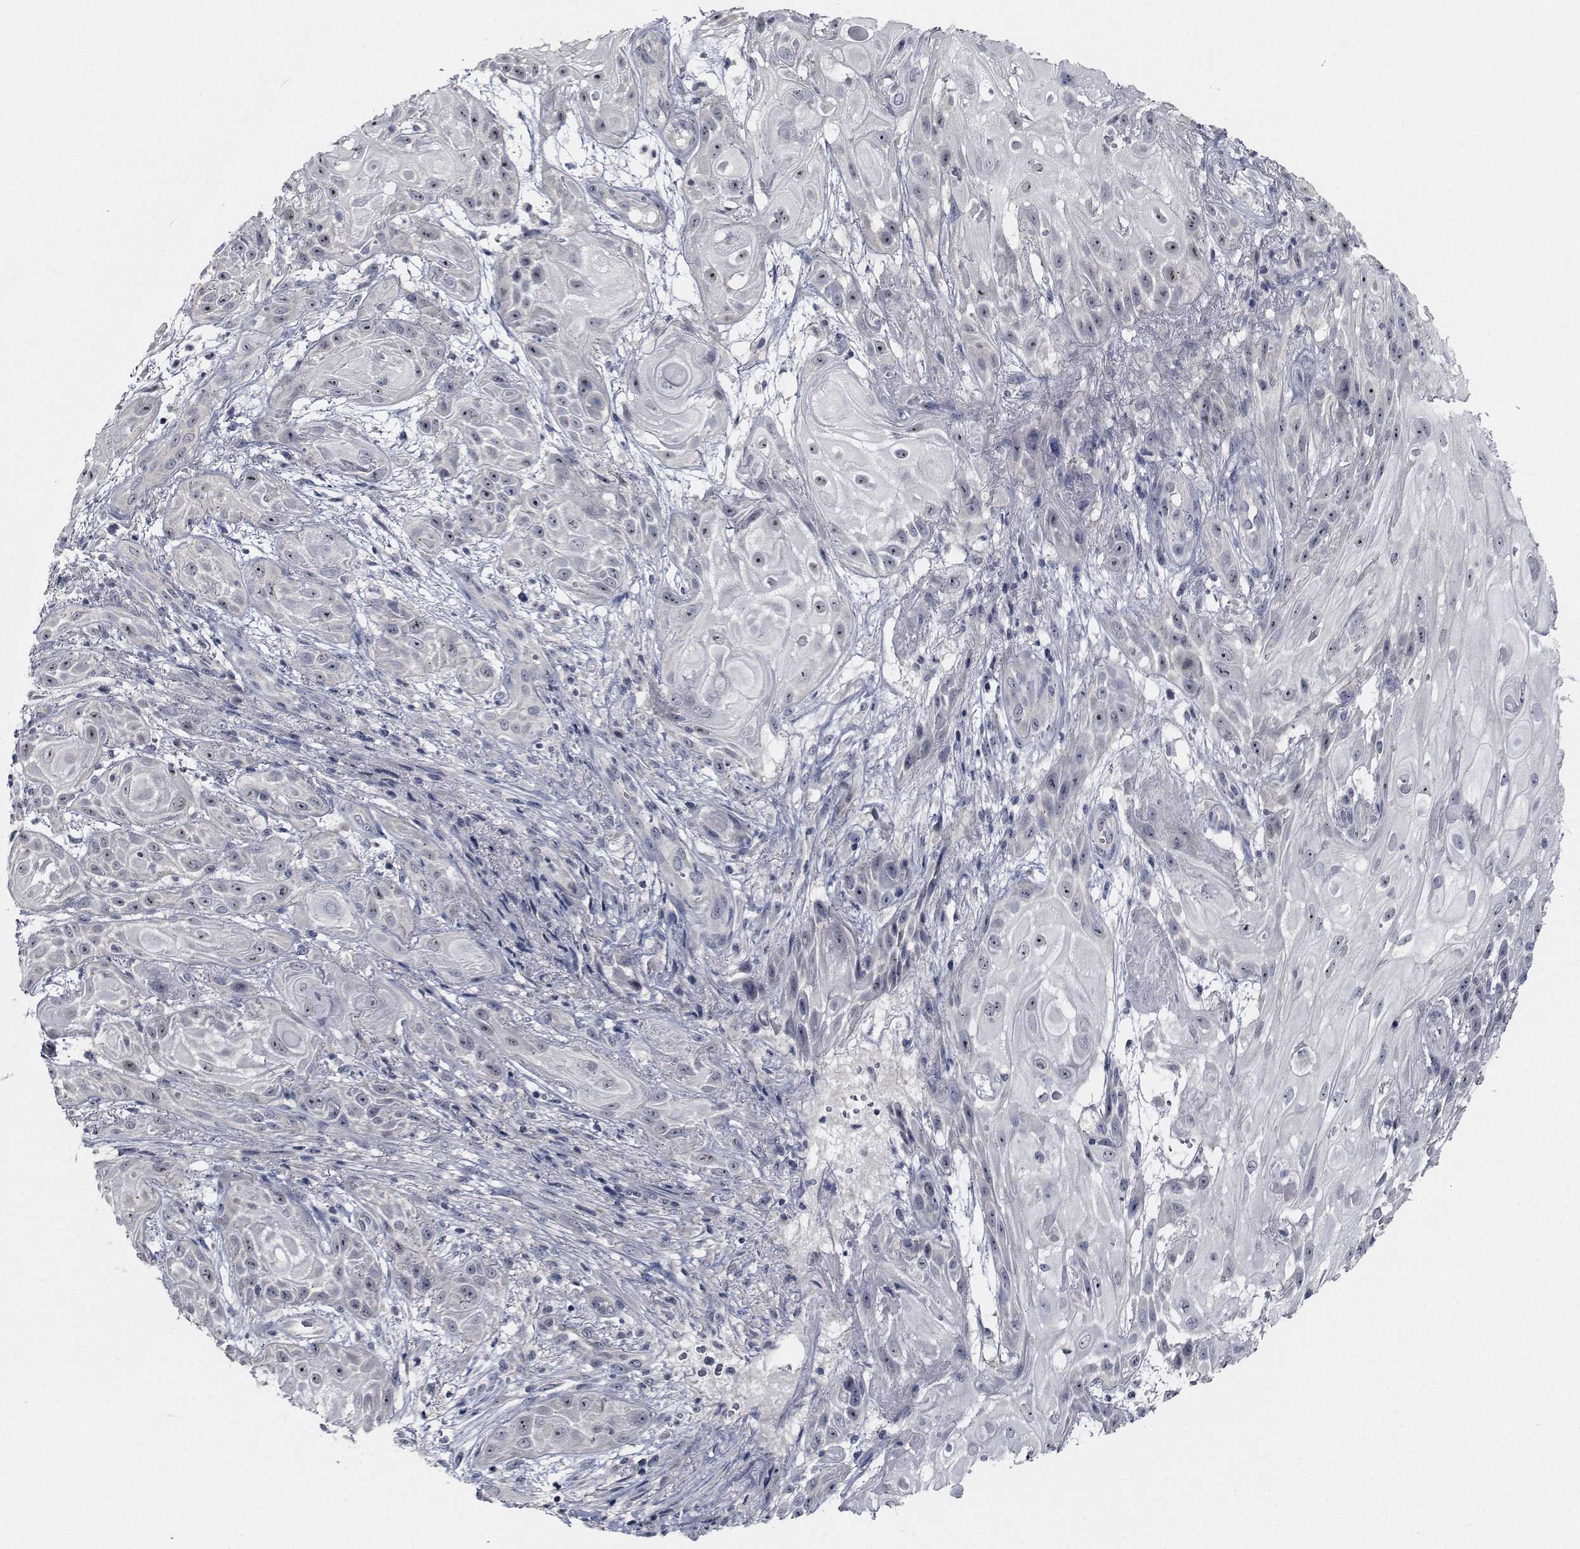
{"staining": {"intensity": "moderate", "quantity": "<25%", "location": "nuclear"}, "tissue": "skin cancer", "cell_type": "Tumor cells", "image_type": "cancer", "snomed": [{"axis": "morphology", "description": "Squamous cell carcinoma, NOS"}, {"axis": "topography", "description": "Skin"}], "caption": "Immunohistochemistry (IHC) staining of skin squamous cell carcinoma, which exhibits low levels of moderate nuclear positivity in about <25% of tumor cells indicating moderate nuclear protein staining. The staining was performed using DAB (3,3'-diaminobenzidine) (brown) for protein detection and nuclei were counterstained in hematoxylin (blue).", "gene": "NVL", "patient": {"sex": "male", "age": 62}}